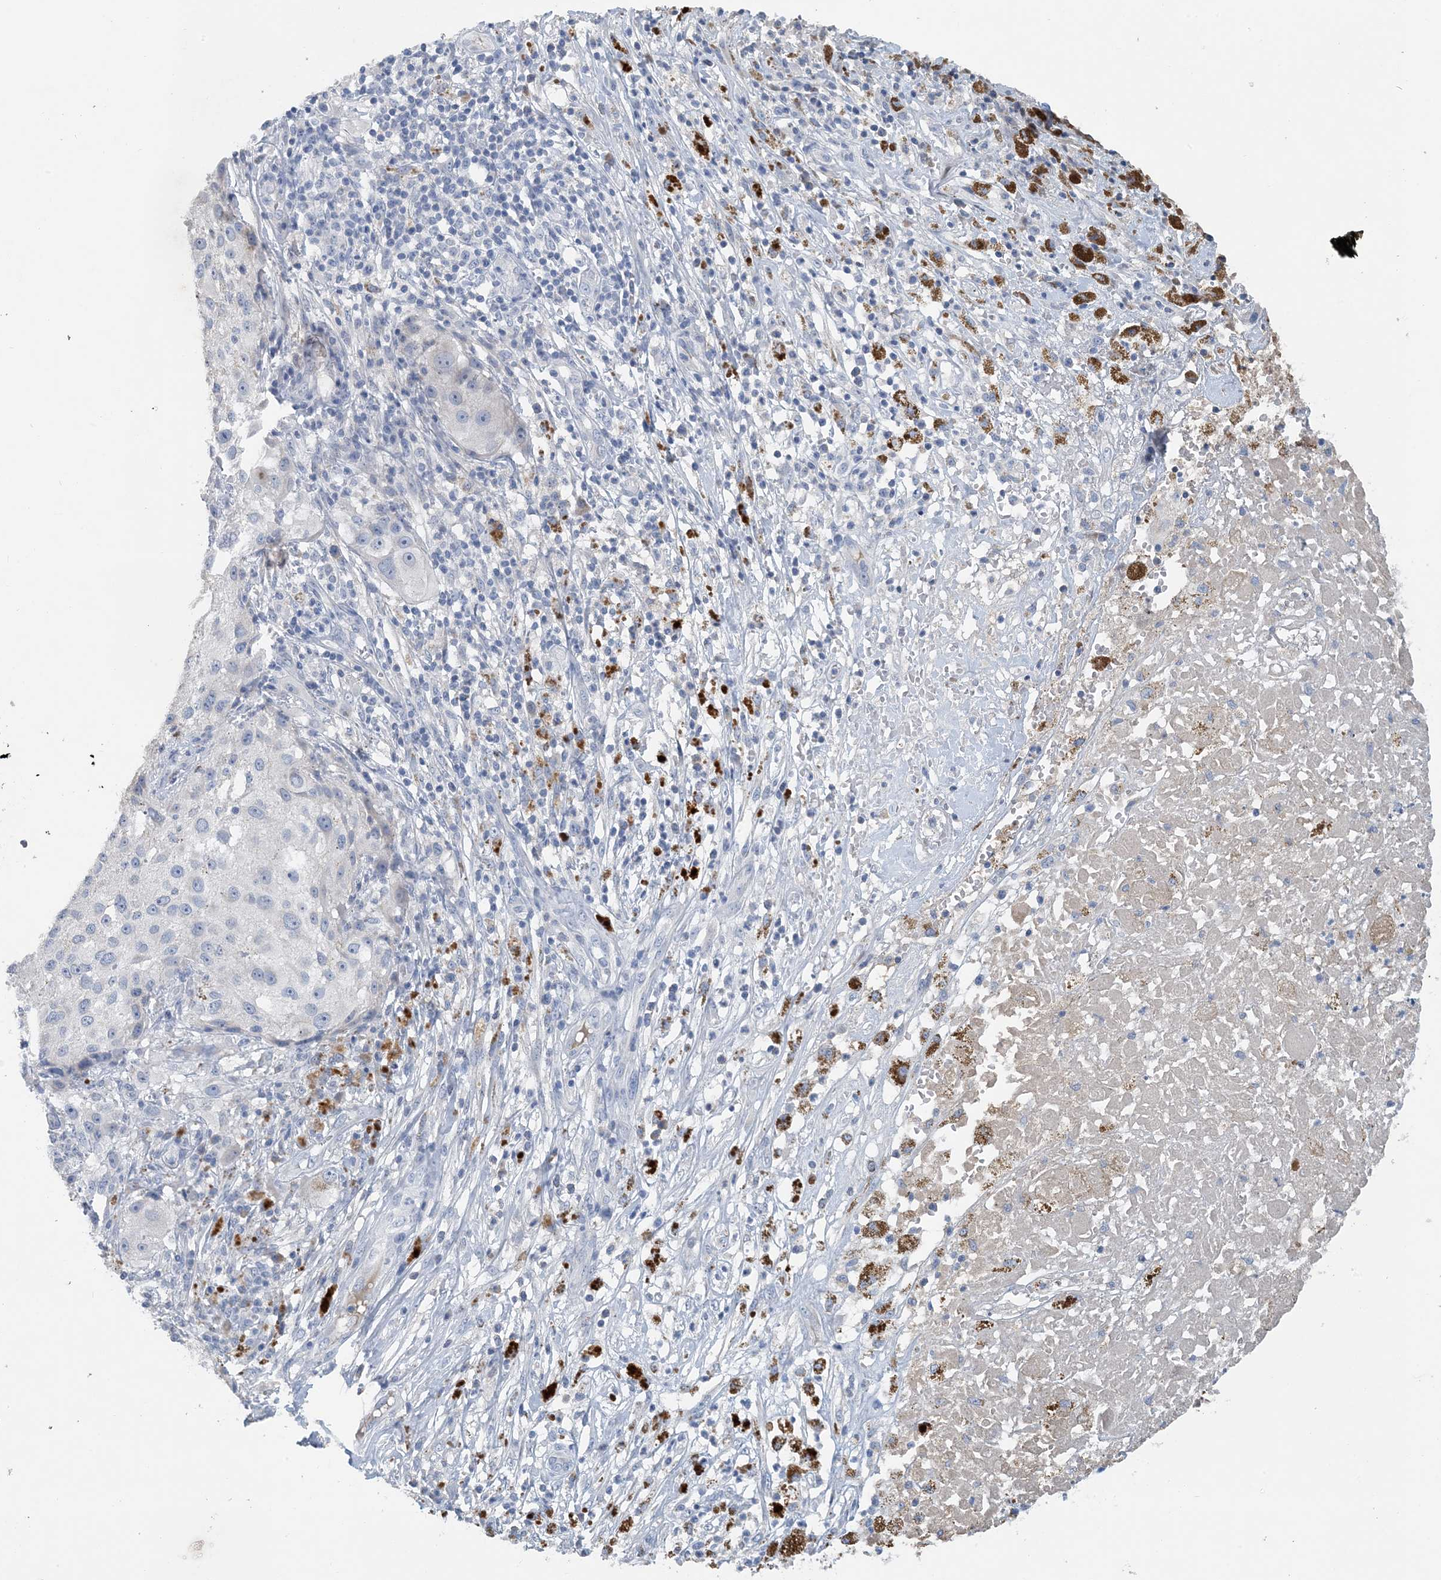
{"staining": {"intensity": "negative", "quantity": "none", "location": "none"}, "tissue": "melanoma", "cell_type": "Tumor cells", "image_type": "cancer", "snomed": [{"axis": "morphology", "description": "Necrosis, NOS"}, {"axis": "morphology", "description": "Malignant melanoma, NOS"}, {"axis": "topography", "description": "Skin"}], "caption": "Tumor cells are negative for protein expression in human malignant melanoma. (DAB immunohistochemistry, high magnification).", "gene": "CTRL", "patient": {"sex": "female", "age": 87}}